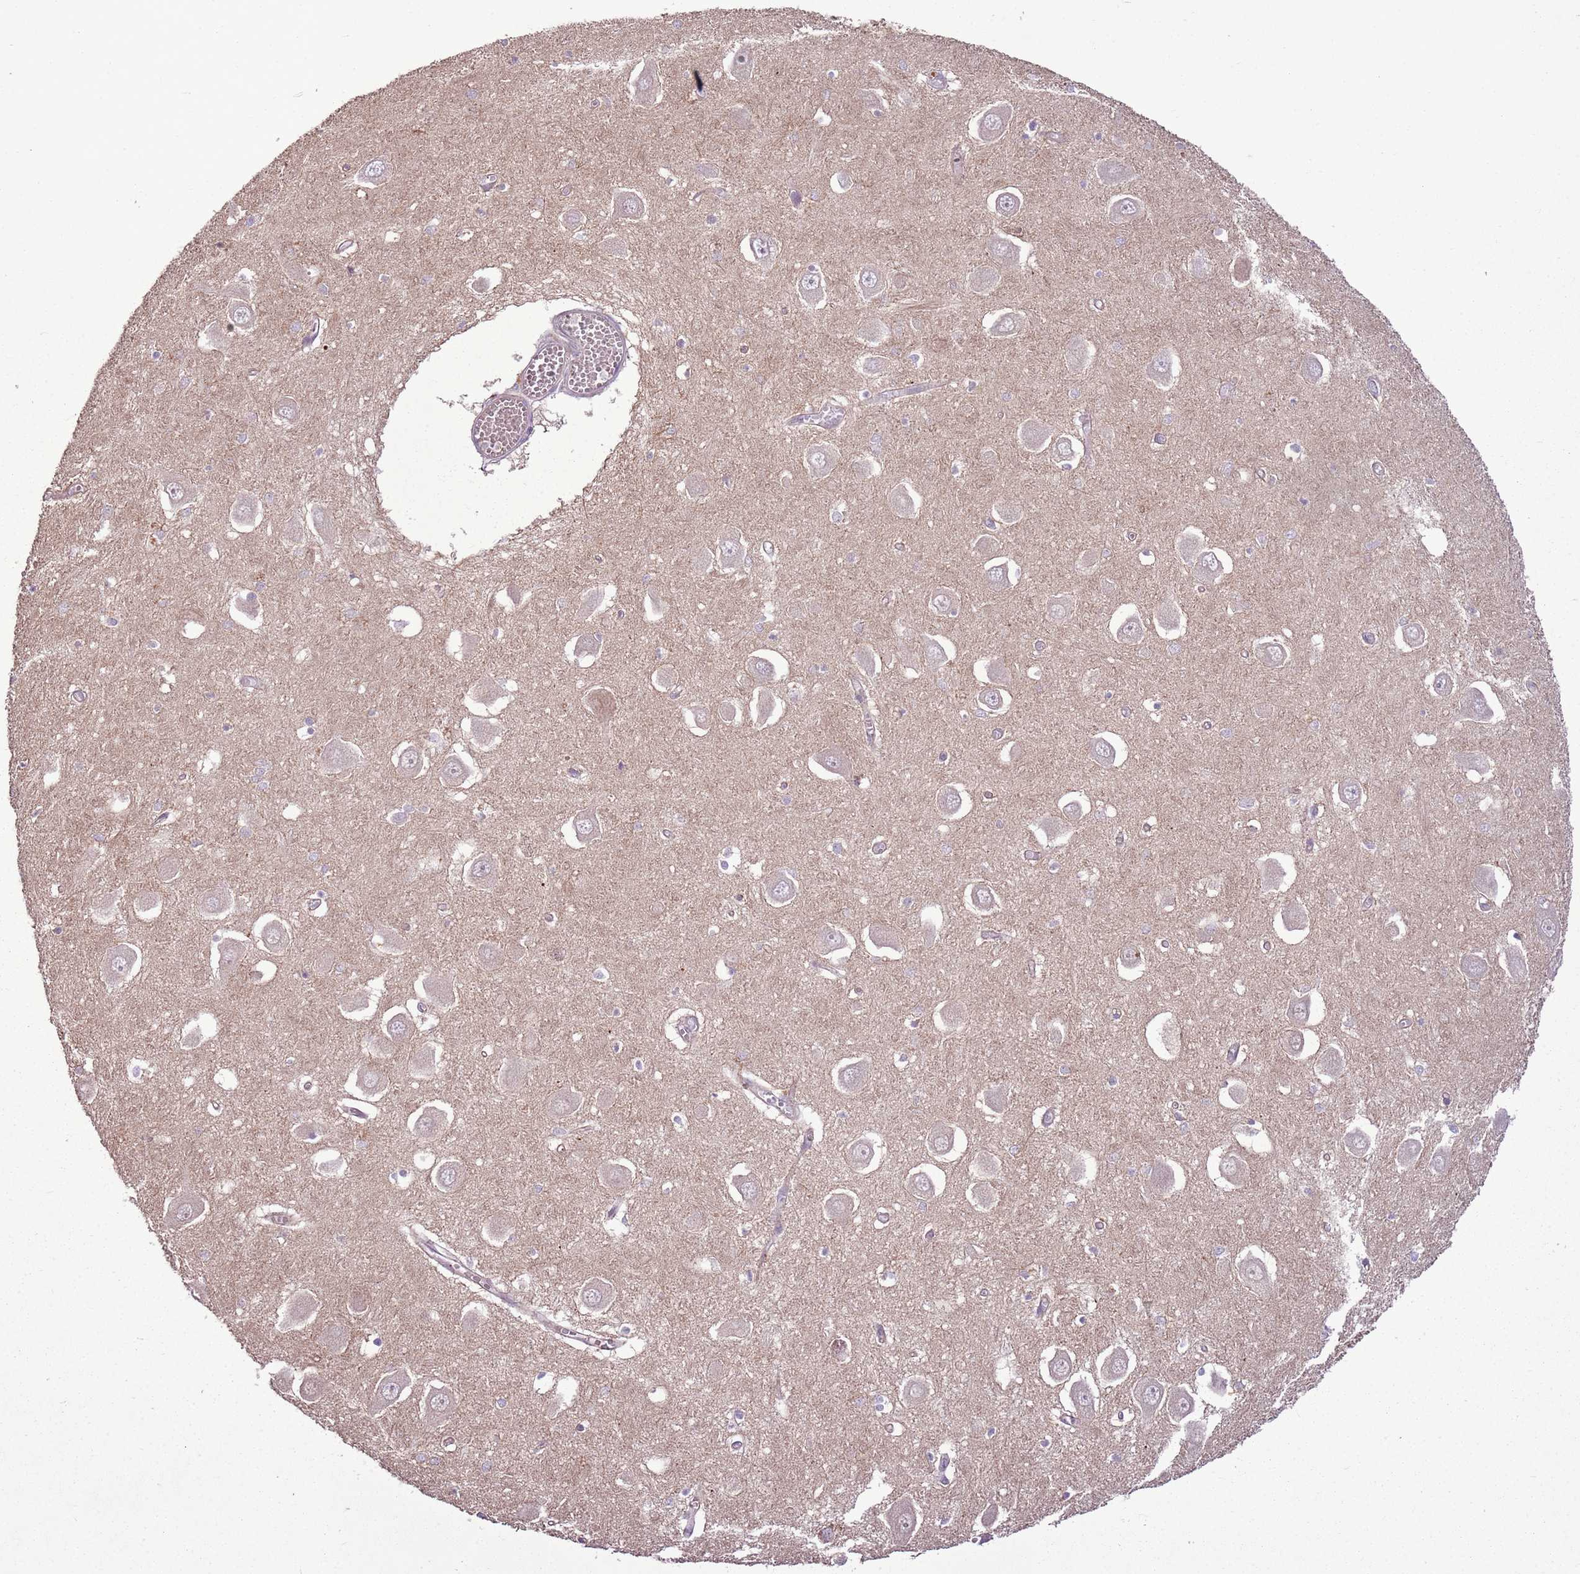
{"staining": {"intensity": "negative", "quantity": "none", "location": "none"}, "tissue": "hippocampus", "cell_type": "Glial cells", "image_type": "normal", "snomed": [{"axis": "morphology", "description": "Normal tissue, NOS"}, {"axis": "topography", "description": "Hippocampus"}], "caption": "A micrograph of human hippocampus is negative for staining in glial cells. The staining is performed using DAB brown chromogen with nuclei counter-stained in using hematoxylin.", "gene": "ANKRD24", "patient": {"sex": "male", "age": 70}}